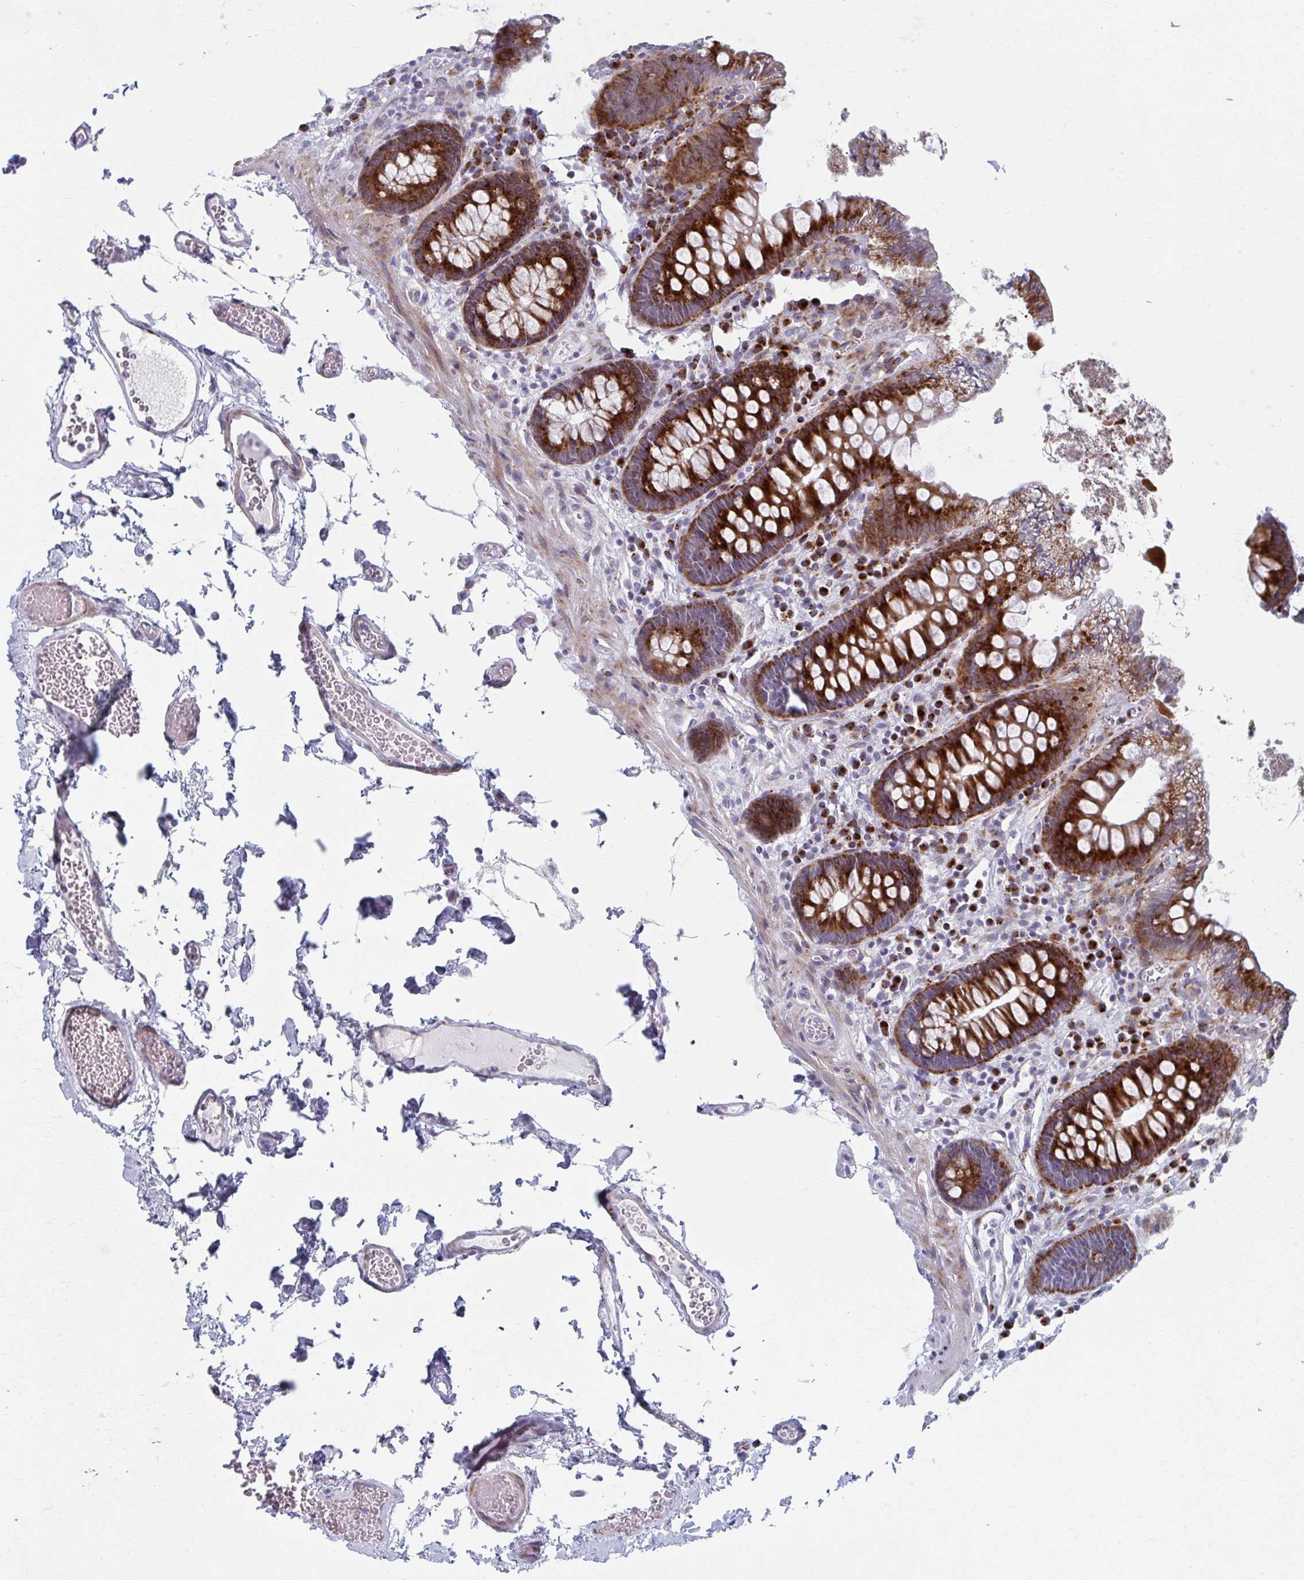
{"staining": {"intensity": "negative", "quantity": "none", "location": "none"}, "tissue": "colon", "cell_type": "Endothelial cells", "image_type": "normal", "snomed": [{"axis": "morphology", "description": "Normal tissue, NOS"}, {"axis": "topography", "description": "Colon"}, {"axis": "topography", "description": "Peripheral nerve tissue"}], "caption": "Immunohistochemistry (IHC) of unremarkable colon exhibits no staining in endothelial cells.", "gene": "OLFM2", "patient": {"sex": "male", "age": 84}}